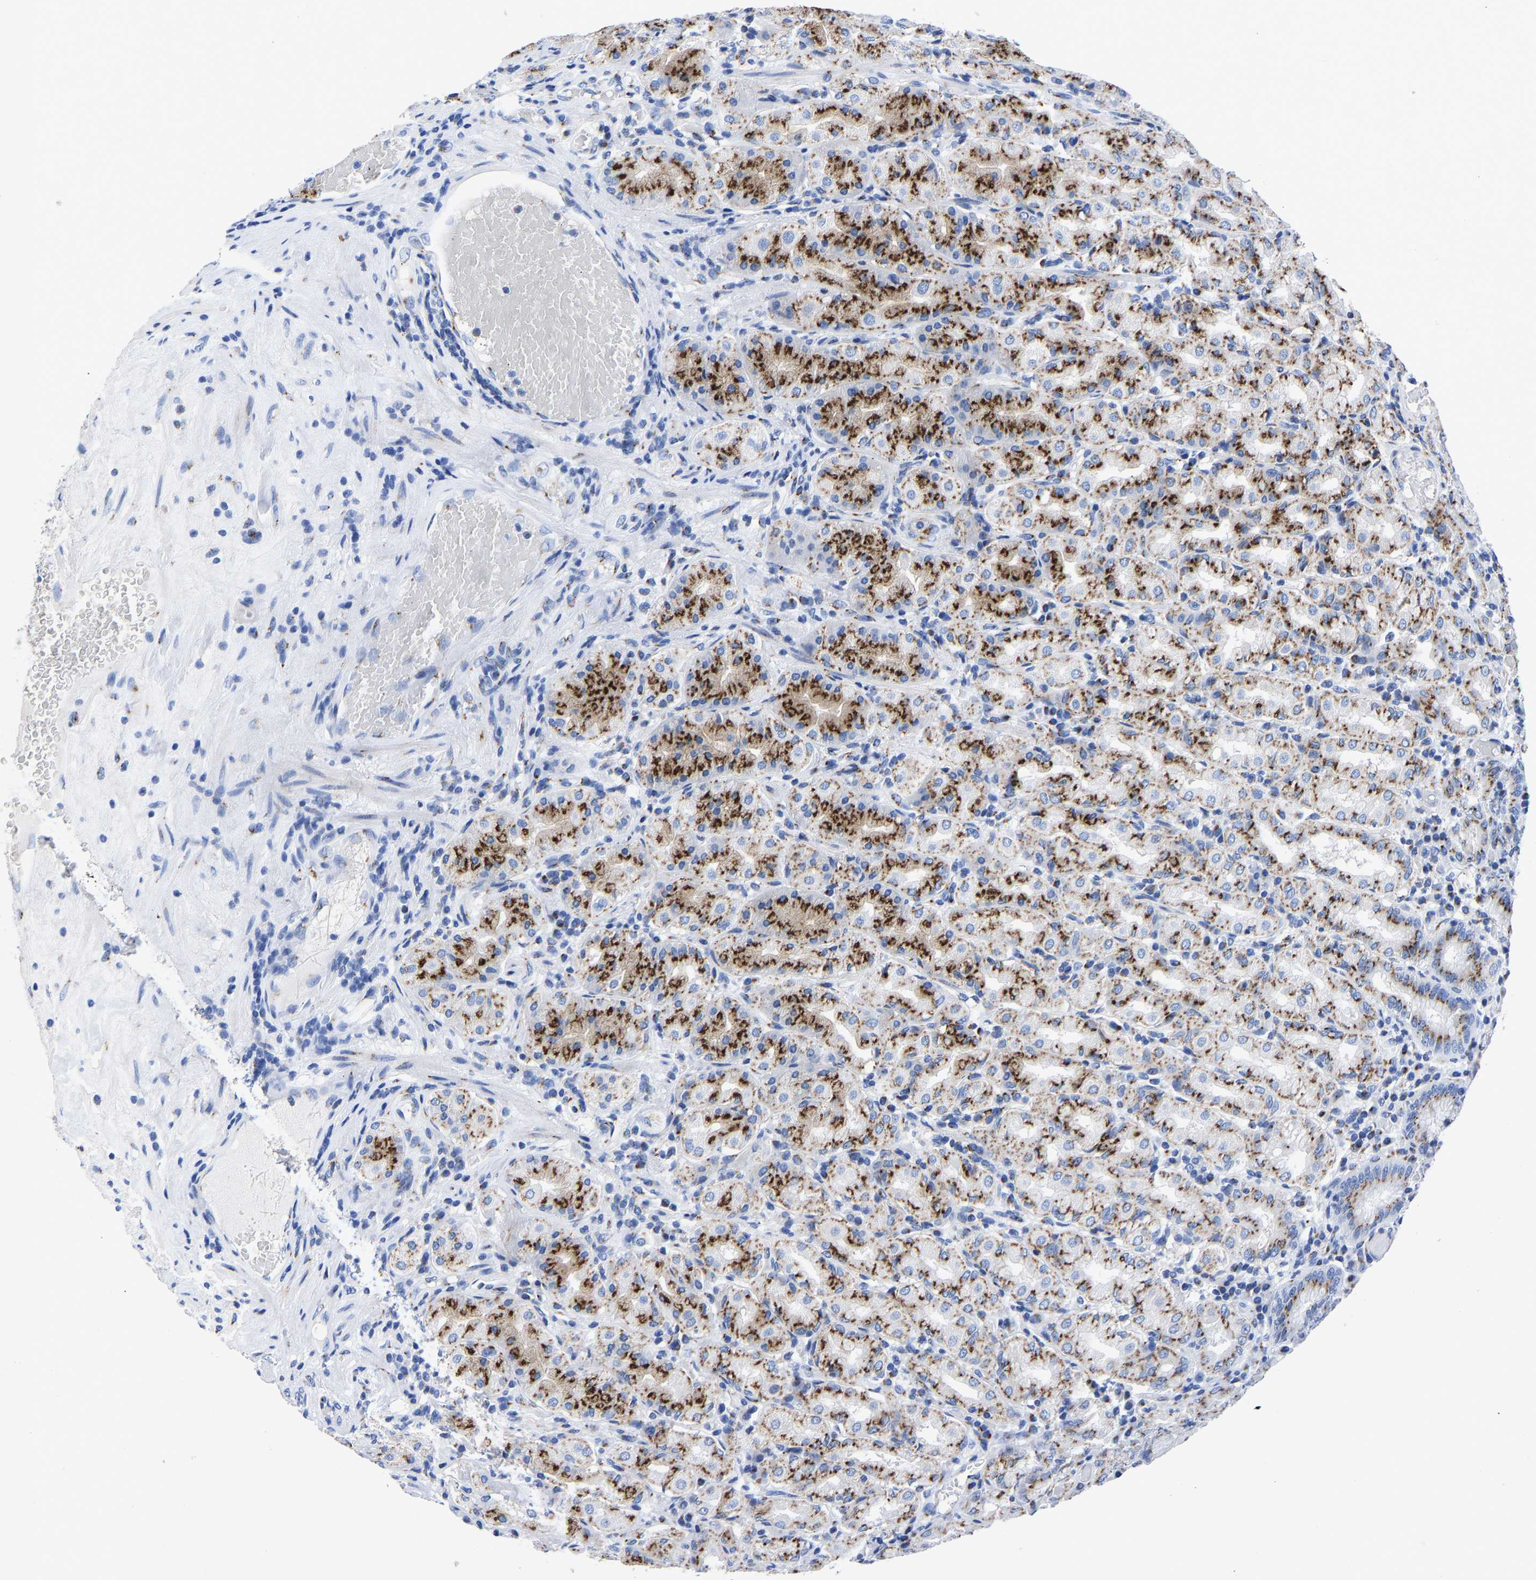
{"staining": {"intensity": "strong", "quantity": ">75%", "location": "cytoplasmic/membranous"}, "tissue": "stomach", "cell_type": "Glandular cells", "image_type": "normal", "snomed": [{"axis": "morphology", "description": "Normal tissue, NOS"}, {"axis": "topography", "description": "Stomach"}, {"axis": "topography", "description": "Stomach, lower"}], "caption": "Unremarkable stomach displays strong cytoplasmic/membranous staining in about >75% of glandular cells, visualized by immunohistochemistry. Immunohistochemistry (ihc) stains the protein in brown and the nuclei are stained blue.", "gene": "TMEM87A", "patient": {"sex": "female", "age": 56}}